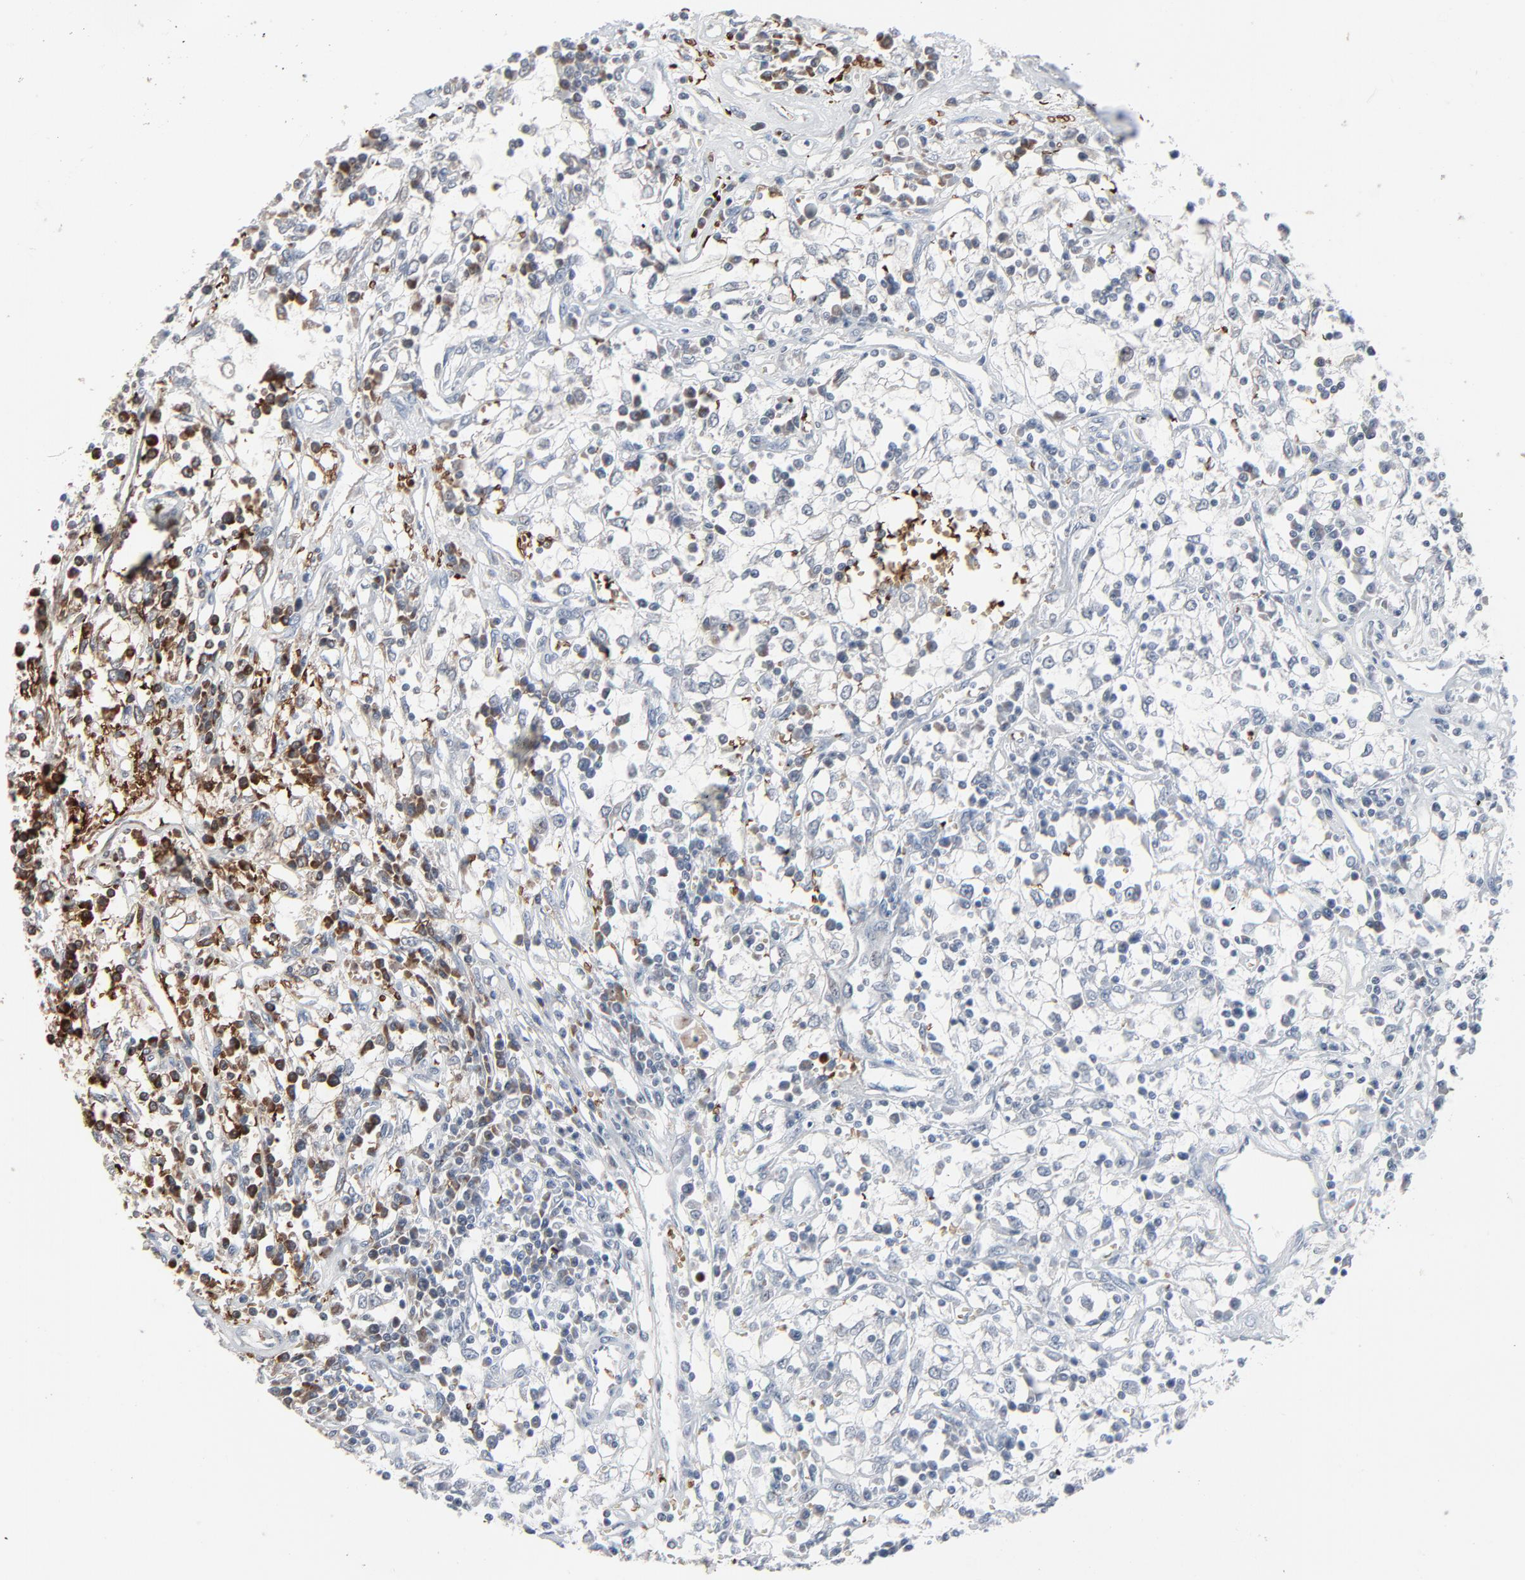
{"staining": {"intensity": "strong", "quantity": "<25%", "location": "cytoplasmic/membranous,nuclear"}, "tissue": "renal cancer", "cell_type": "Tumor cells", "image_type": "cancer", "snomed": [{"axis": "morphology", "description": "Adenocarcinoma, NOS"}, {"axis": "topography", "description": "Kidney"}], "caption": "An image showing strong cytoplasmic/membranous and nuclear positivity in approximately <25% of tumor cells in renal cancer, as visualized by brown immunohistochemical staining.", "gene": "SAGE1", "patient": {"sex": "male", "age": 82}}